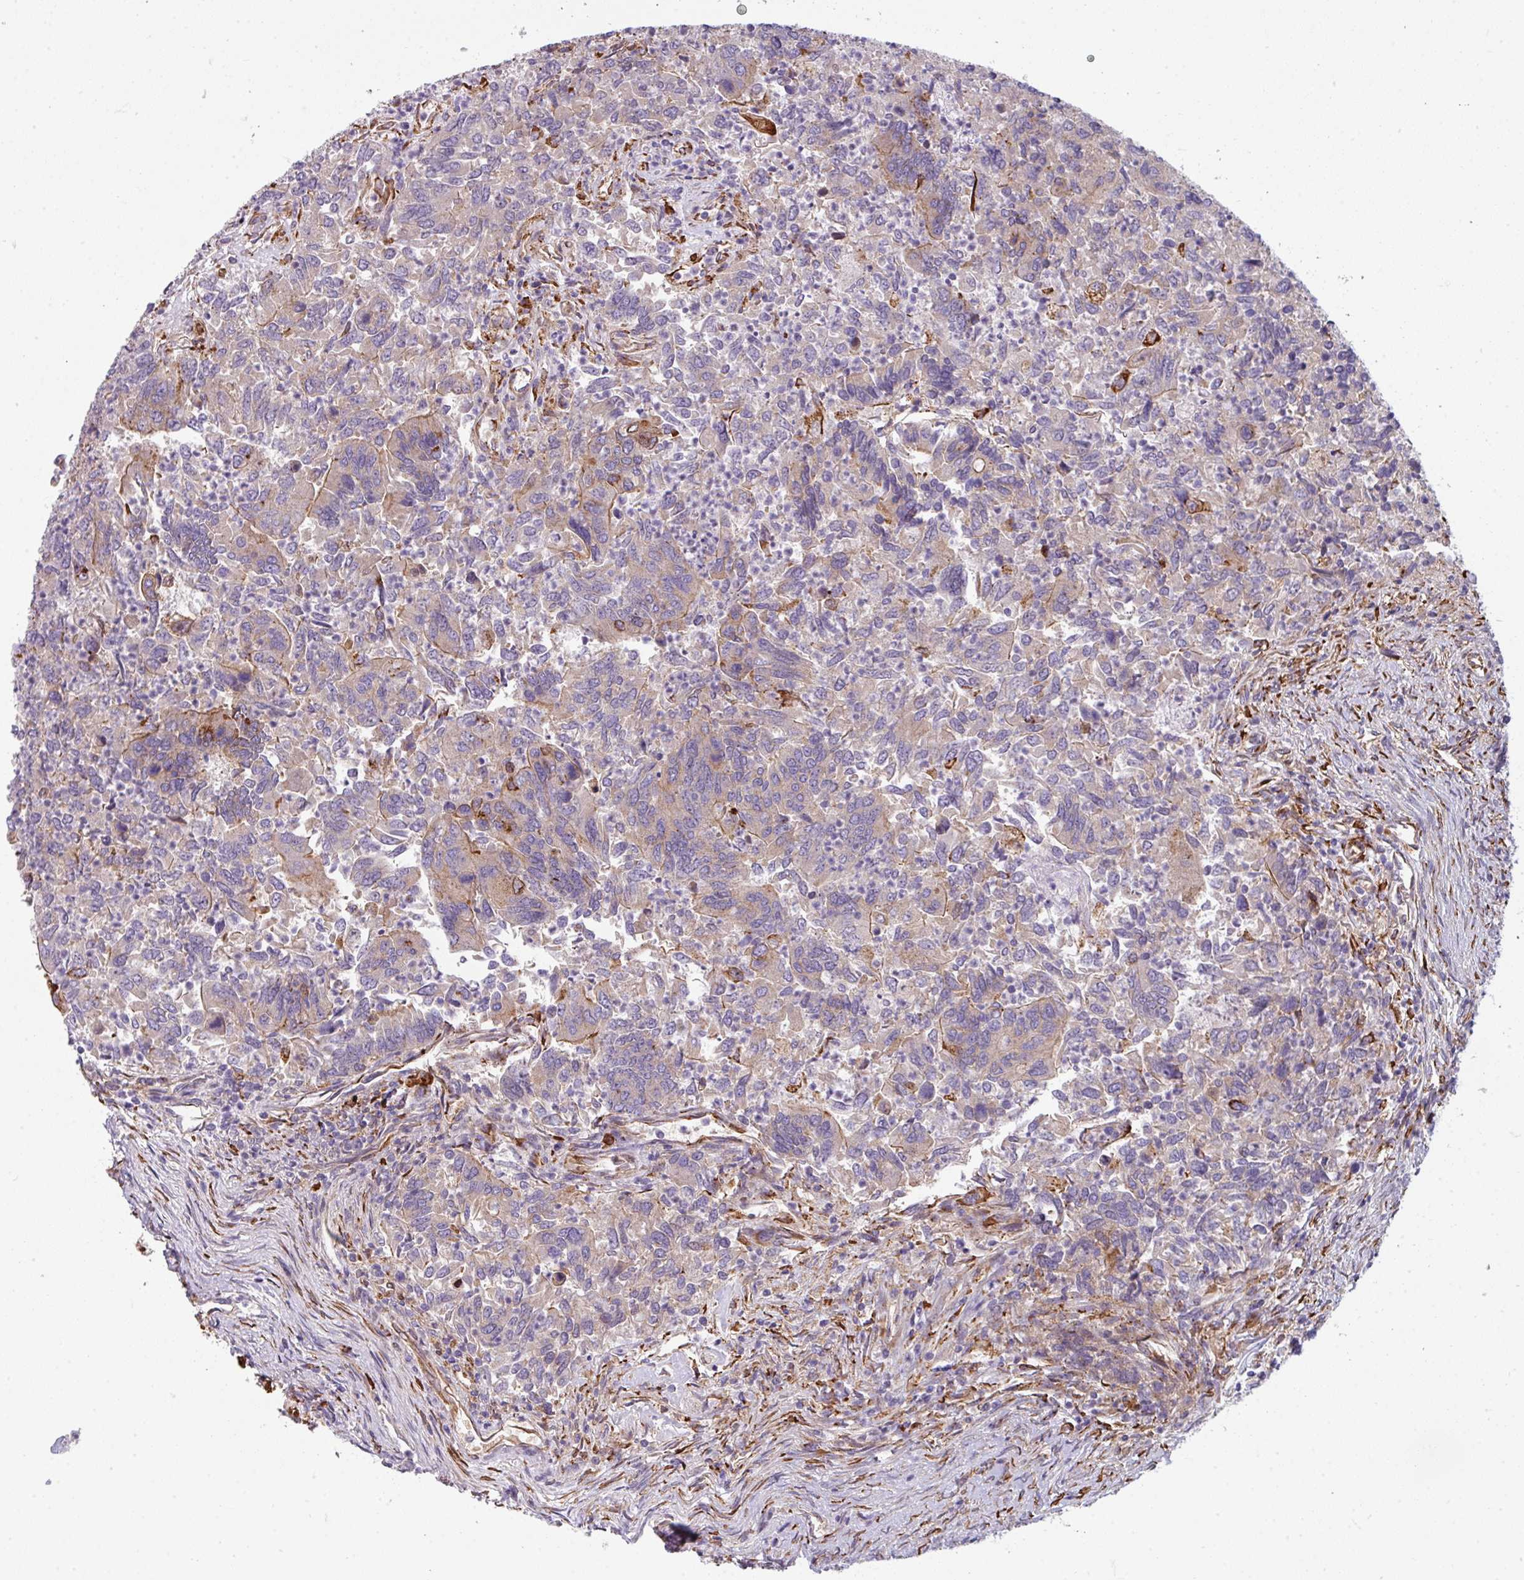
{"staining": {"intensity": "moderate", "quantity": "<25%", "location": "cytoplasmic/membranous"}, "tissue": "colorectal cancer", "cell_type": "Tumor cells", "image_type": "cancer", "snomed": [{"axis": "morphology", "description": "Adenocarcinoma, NOS"}, {"axis": "topography", "description": "Colon"}], "caption": "A low amount of moderate cytoplasmic/membranous positivity is appreciated in approximately <25% of tumor cells in adenocarcinoma (colorectal) tissue.", "gene": "BUD23", "patient": {"sex": "female", "age": 67}}